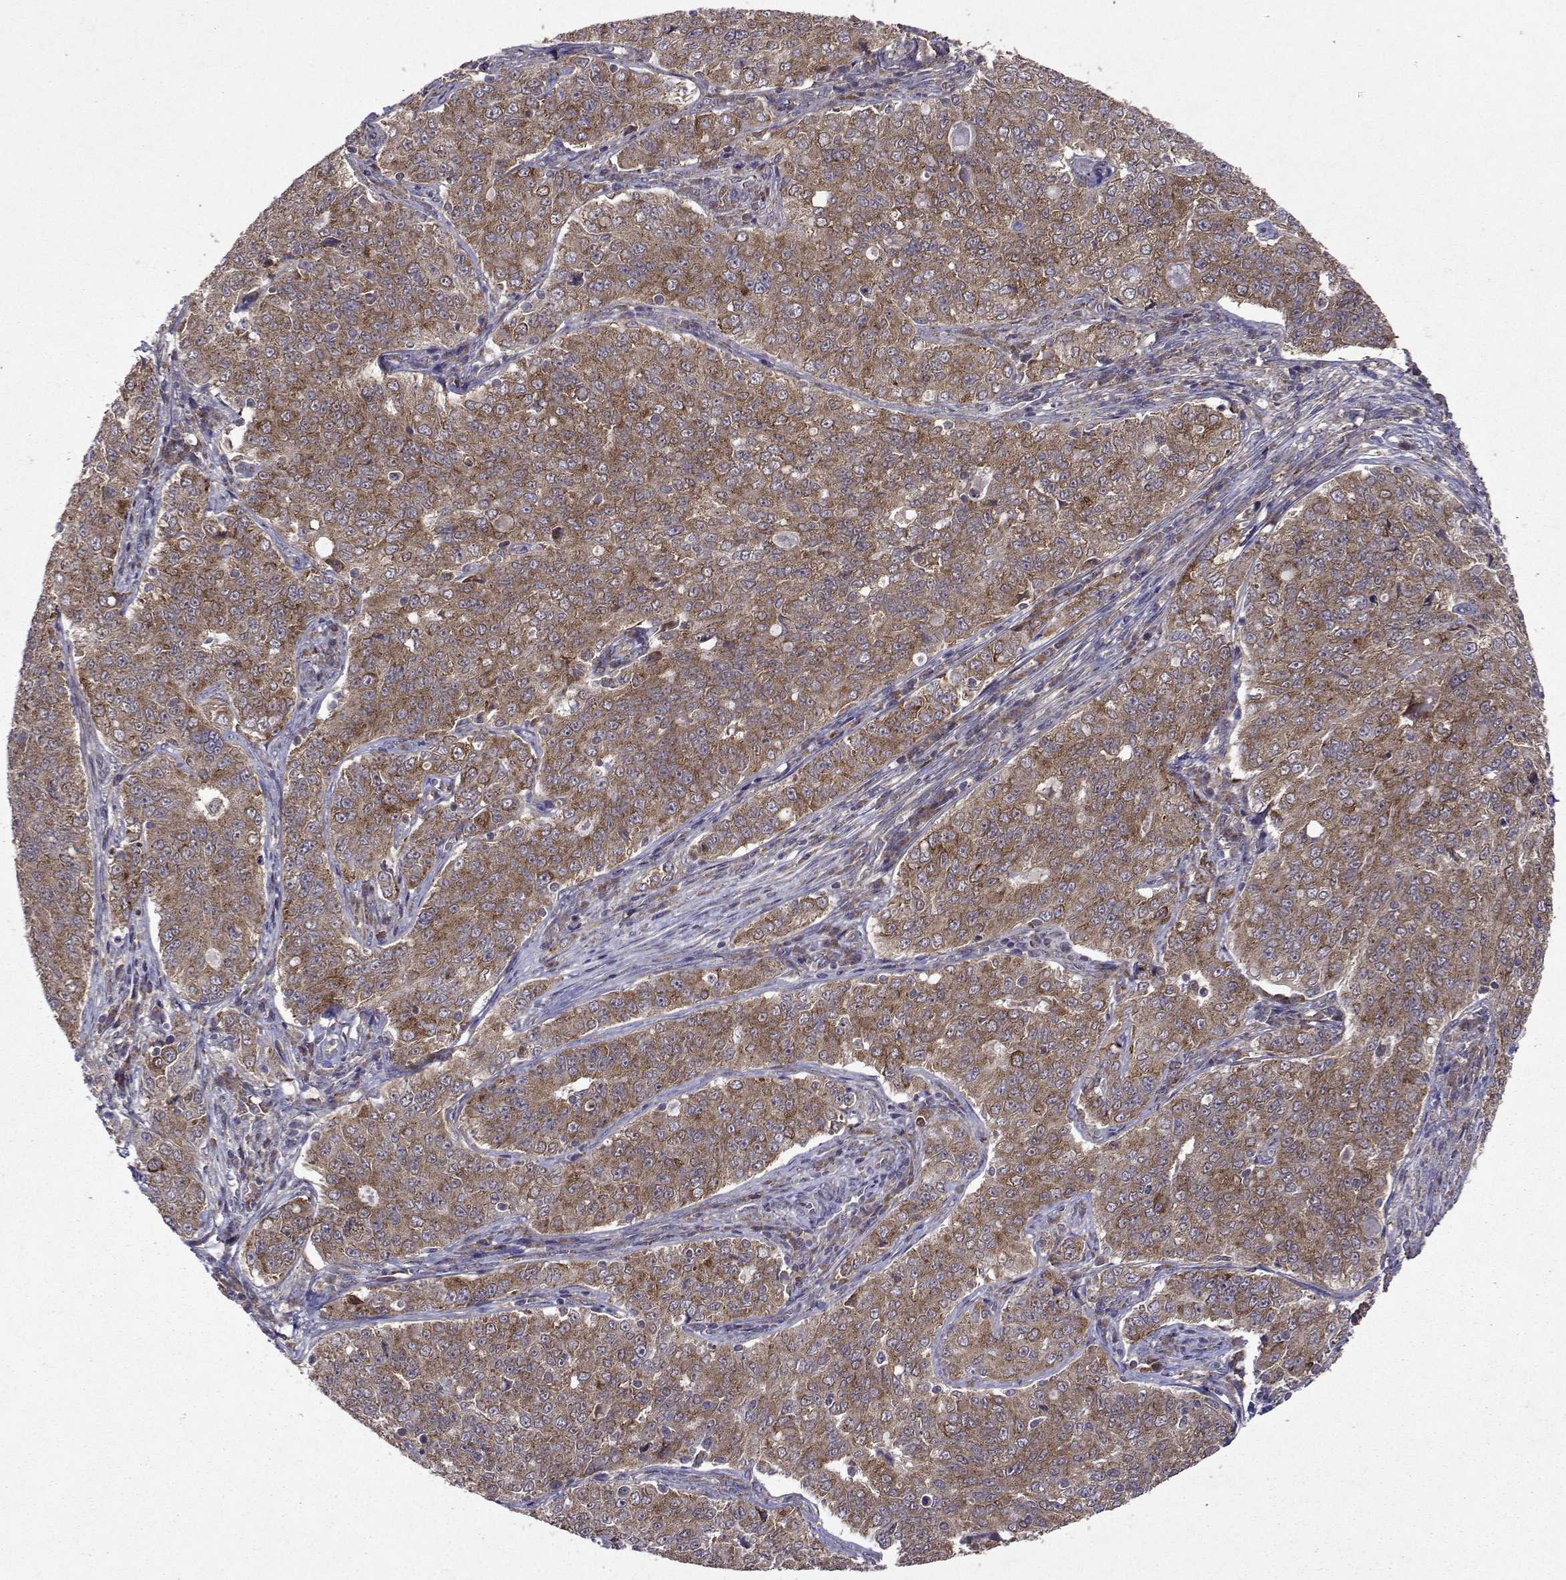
{"staining": {"intensity": "moderate", "quantity": ">75%", "location": "cytoplasmic/membranous"}, "tissue": "endometrial cancer", "cell_type": "Tumor cells", "image_type": "cancer", "snomed": [{"axis": "morphology", "description": "Adenocarcinoma, NOS"}, {"axis": "topography", "description": "Endometrium"}], "caption": "The photomicrograph exhibits staining of endometrial cancer, revealing moderate cytoplasmic/membranous protein positivity (brown color) within tumor cells. Nuclei are stained in blue.", "gene": "TARBP2", "patient": {"sex": "female", "age": 43}}